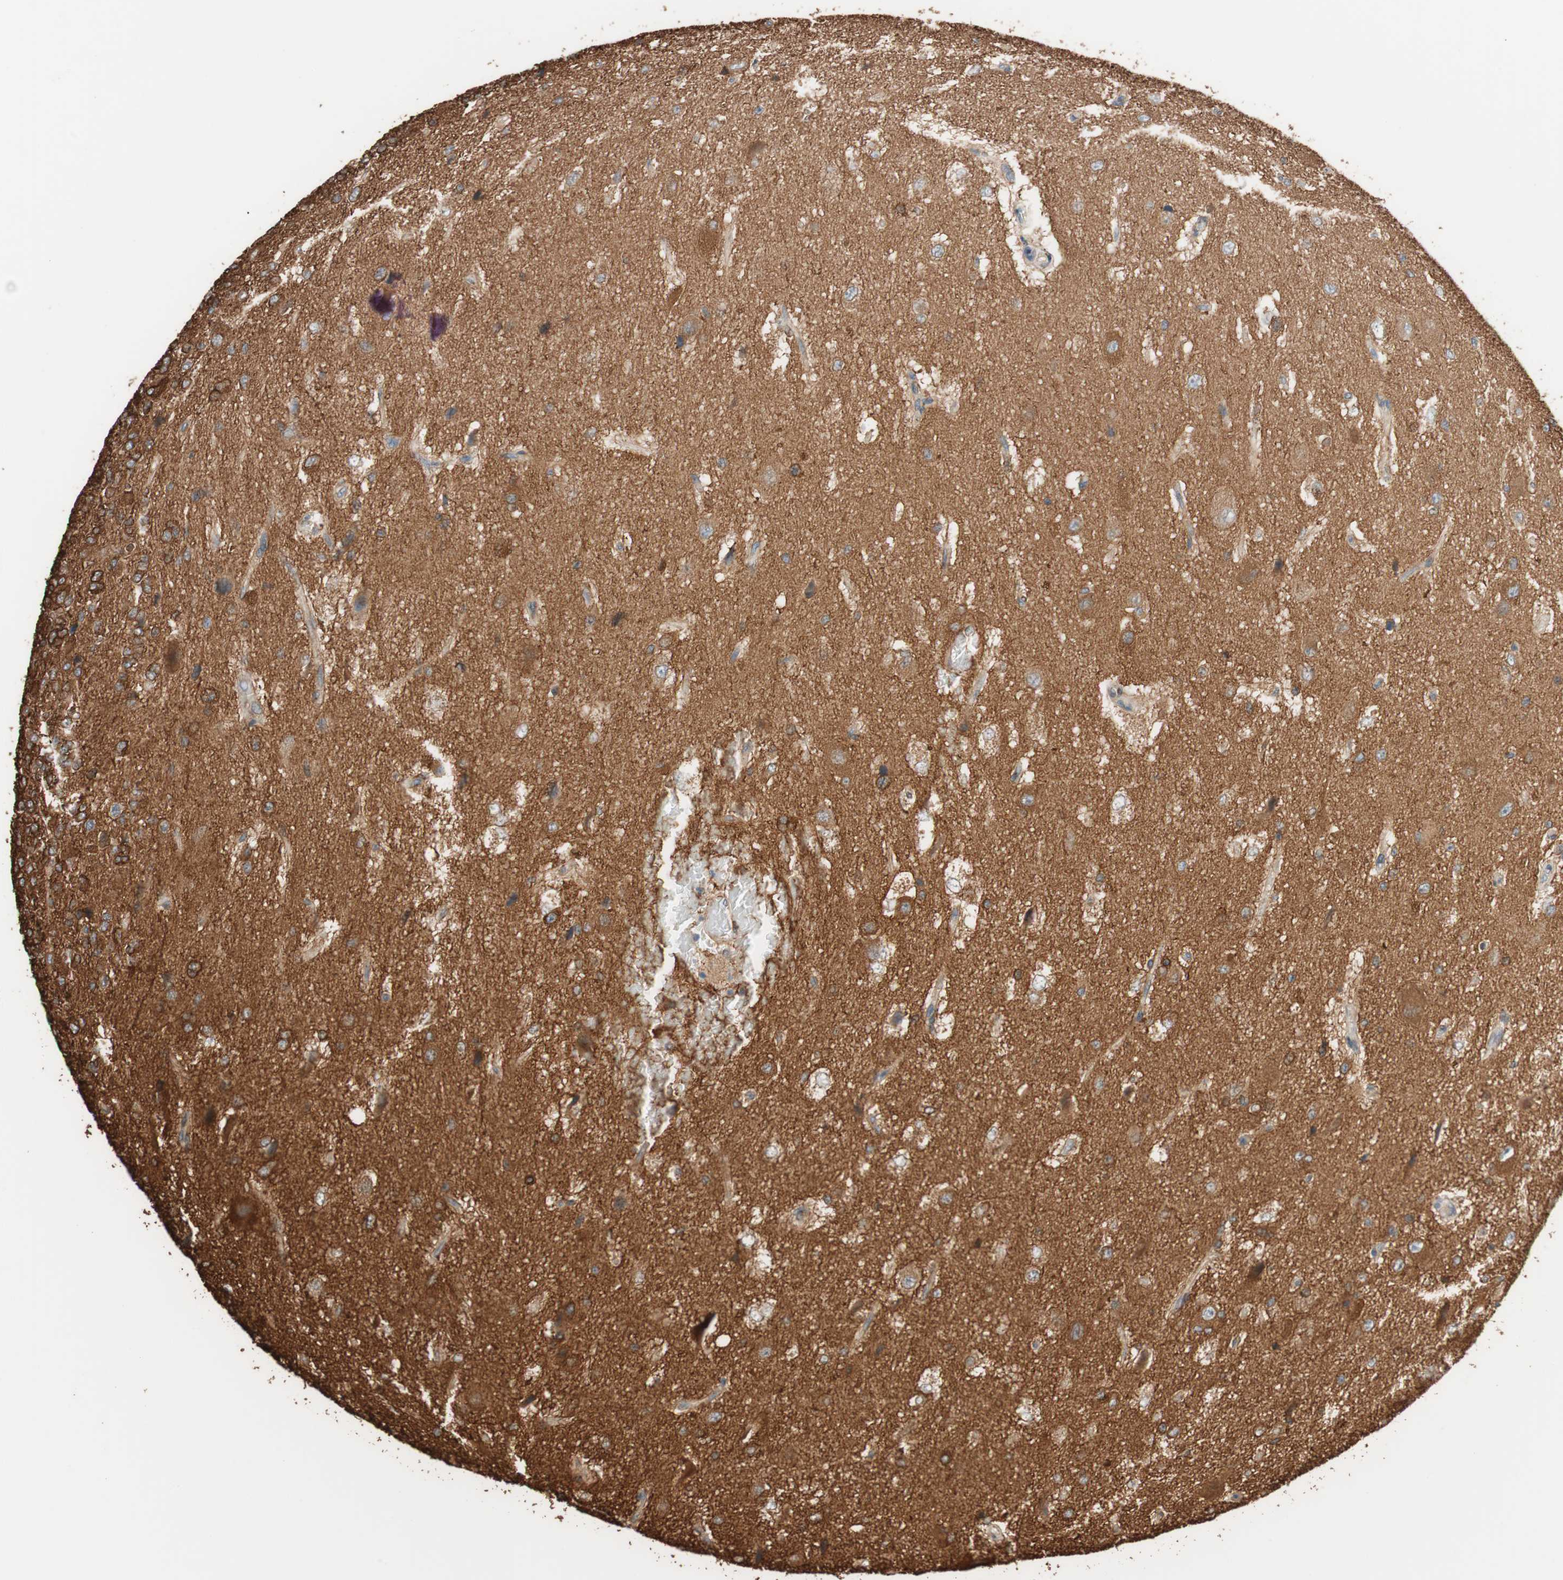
{"staining": {"intensity": "strong", "quantity": ">75%", "location": "cytoplasmic/membranous"}, "tissue": "glioma", "cell_type": "Tumor cells", "image_type": "cancer", "snomed": [{"axis": "morphology", "description": "Glioma, malignant, High grade"}, {"axis": "topography", "description": "pancreas cauda"}], "caption": "Immunohistochemical staining of human malignant high-grade glioma displays high levels of strong cytoplasmic/membranous protein expression in about >75% of tumor cells.", "gene": "GPSM2", "patient": {"sex": "male", "age": 60}}